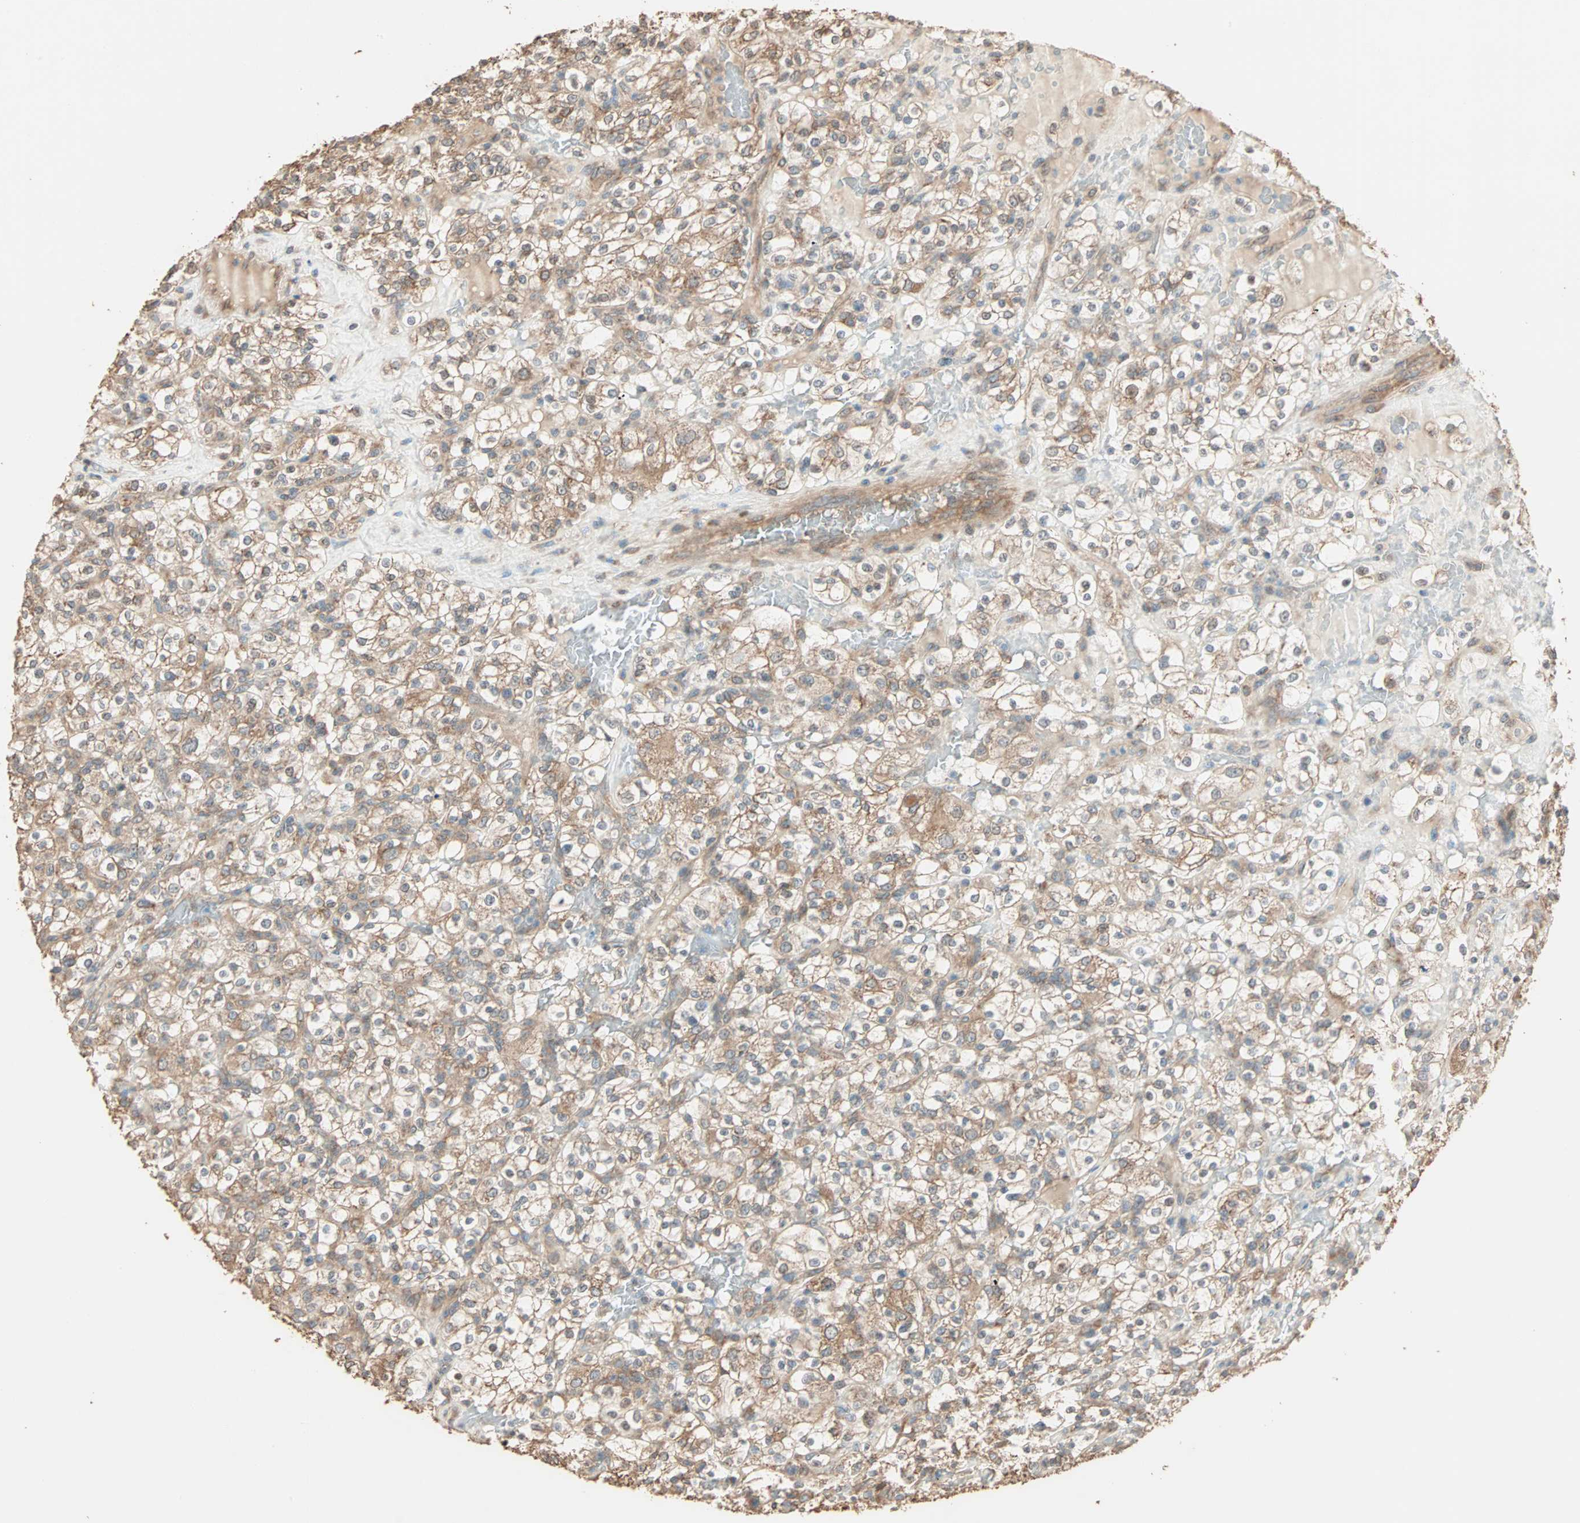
{"staining": {"intensity": "moderate", "quantity": ">75%", "location": "cytoplasmic/membranous"}, "tissue": "renal cancer", "cell_type": "Tumor cells", "image_type": "cancer", "snomed": [{"axis": "morphology", "description": "Normal tissue, NOS"}, {"axis": "morphology", "description": "Adenocarcinoma, NOS"}, {"axis": "topography", "description": "Kidney"}], "caption": "Immunohistochemical staining of human renal adenocarcinoma demonstrates medium levels of moderate cytoplasmic/membranous protein positivity in about >75% of tumor cells. The staining is performed using DAB (3,3'-diaminobenzidine) brown chromogen to label protein expression. The nuclei are counter-stained blue using hematoxylin.", "gene": "EIF4G2", "patient": {"sex": "female", "age": 72}}